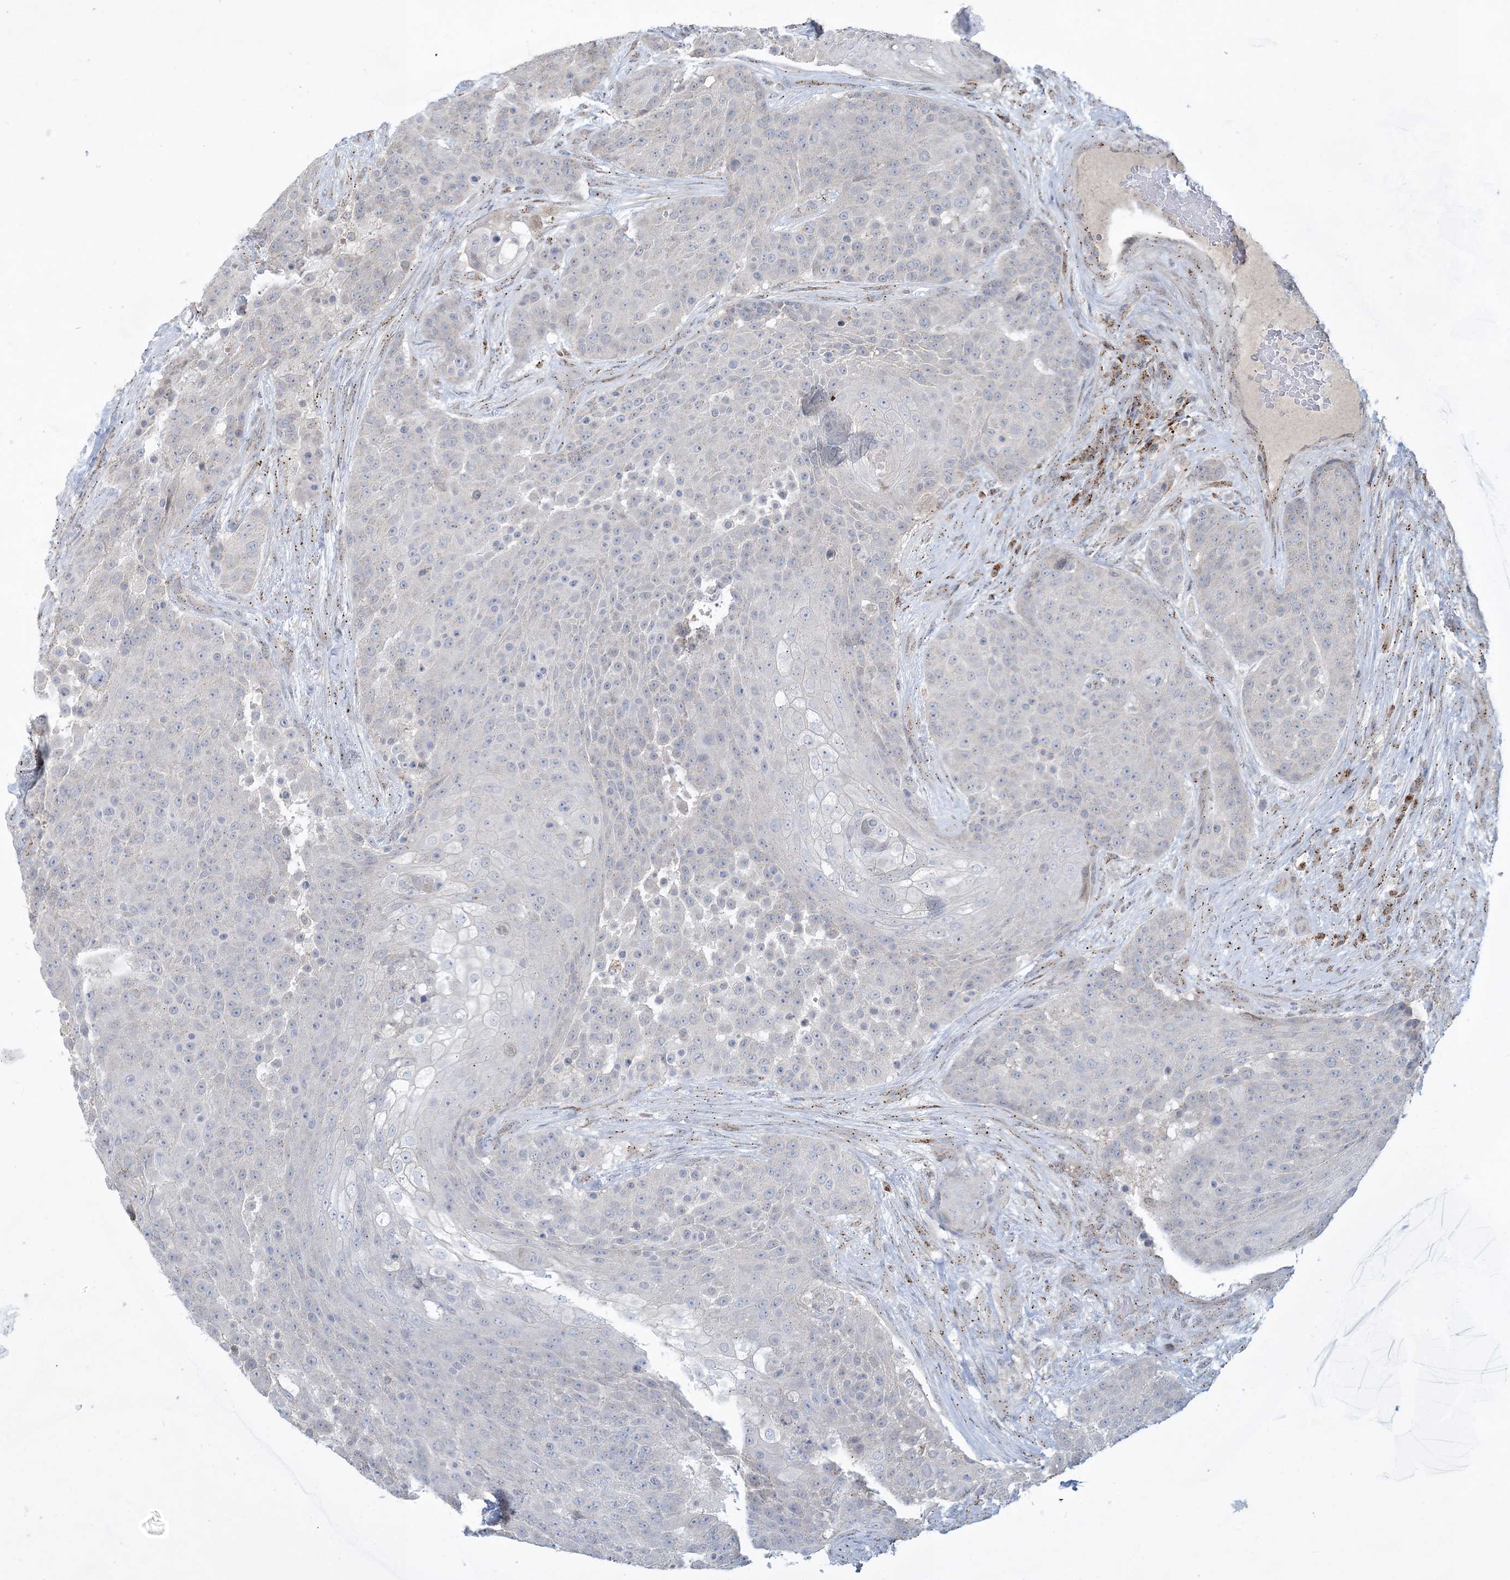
{"staining": {"intensity": "negative", "quantity": "none", "location": "none"}, "tissue": "urothelial cancer", "cell_type": "Tumor cells", "image_type": "cancer", "snomed": [{"axis": "morphology", "description": "Urothelial carcinoma, High grade"}, {"axis": "topography", "description": "Urinary bladder"}], "caption": "Immunohistochemistry (IHC) of urothelial cancer reveals no positivity in tumor cells.", "gene": "CCDC14", "patient": {"sex": "female", "age": 63}}